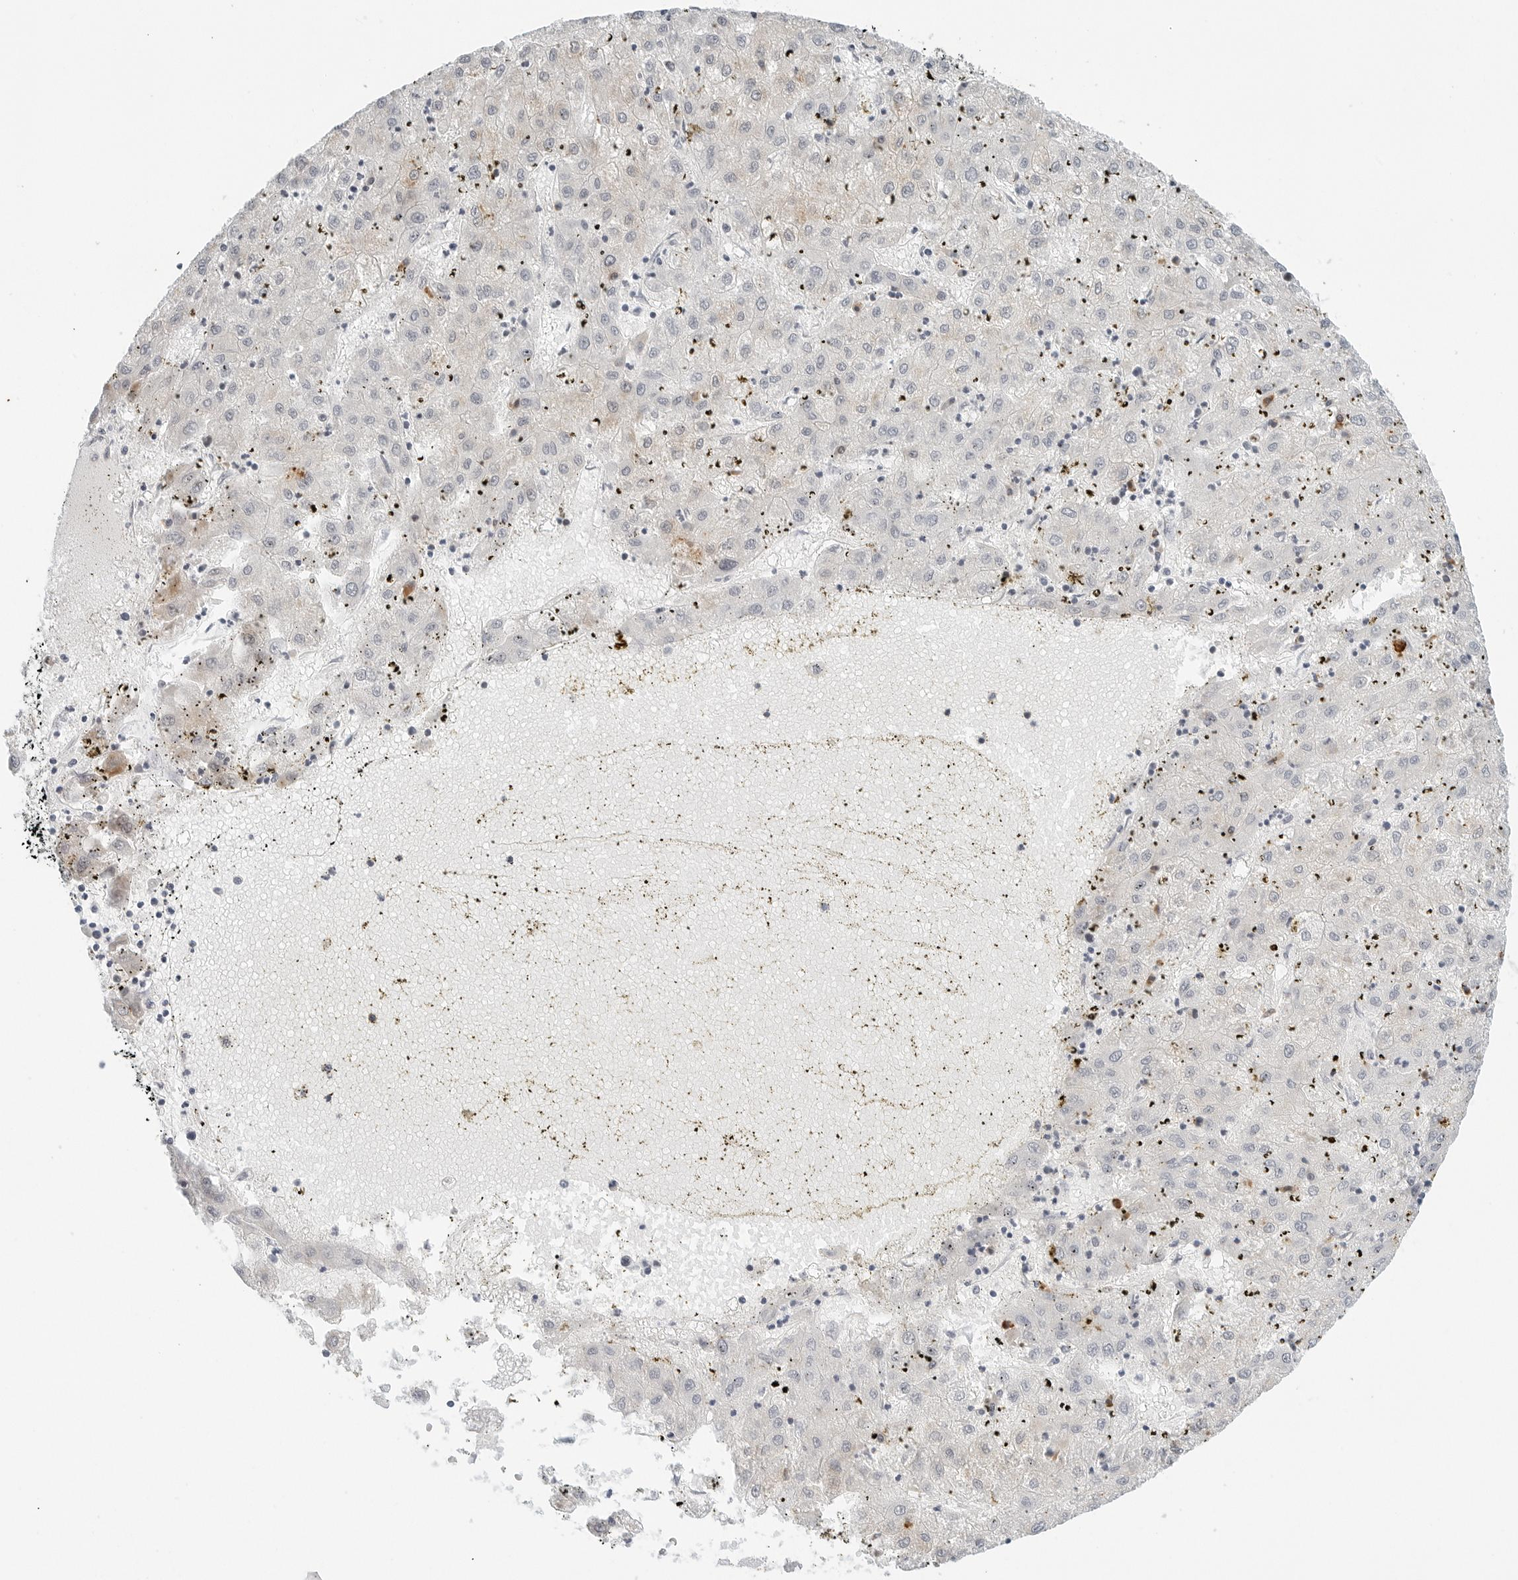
{"staining": {"intensity": "negative", "quantity": "none", "location": "none"}, "tissue": "liver cancer", "cell_type": "Tumor cells", "image_type": "cancer", "snomed": [{"axis": "morphology", "description": "Carcinoma, Hepatocellular, NOS"}, {"axis": "topography", "description": "Liver"}], "caption": "The micrograph demonstrates no staining of tumor cells in liver hepatocellular carcinoma.", "gene": "PARP10", "patient": {"sex": "male", "age": 72}}